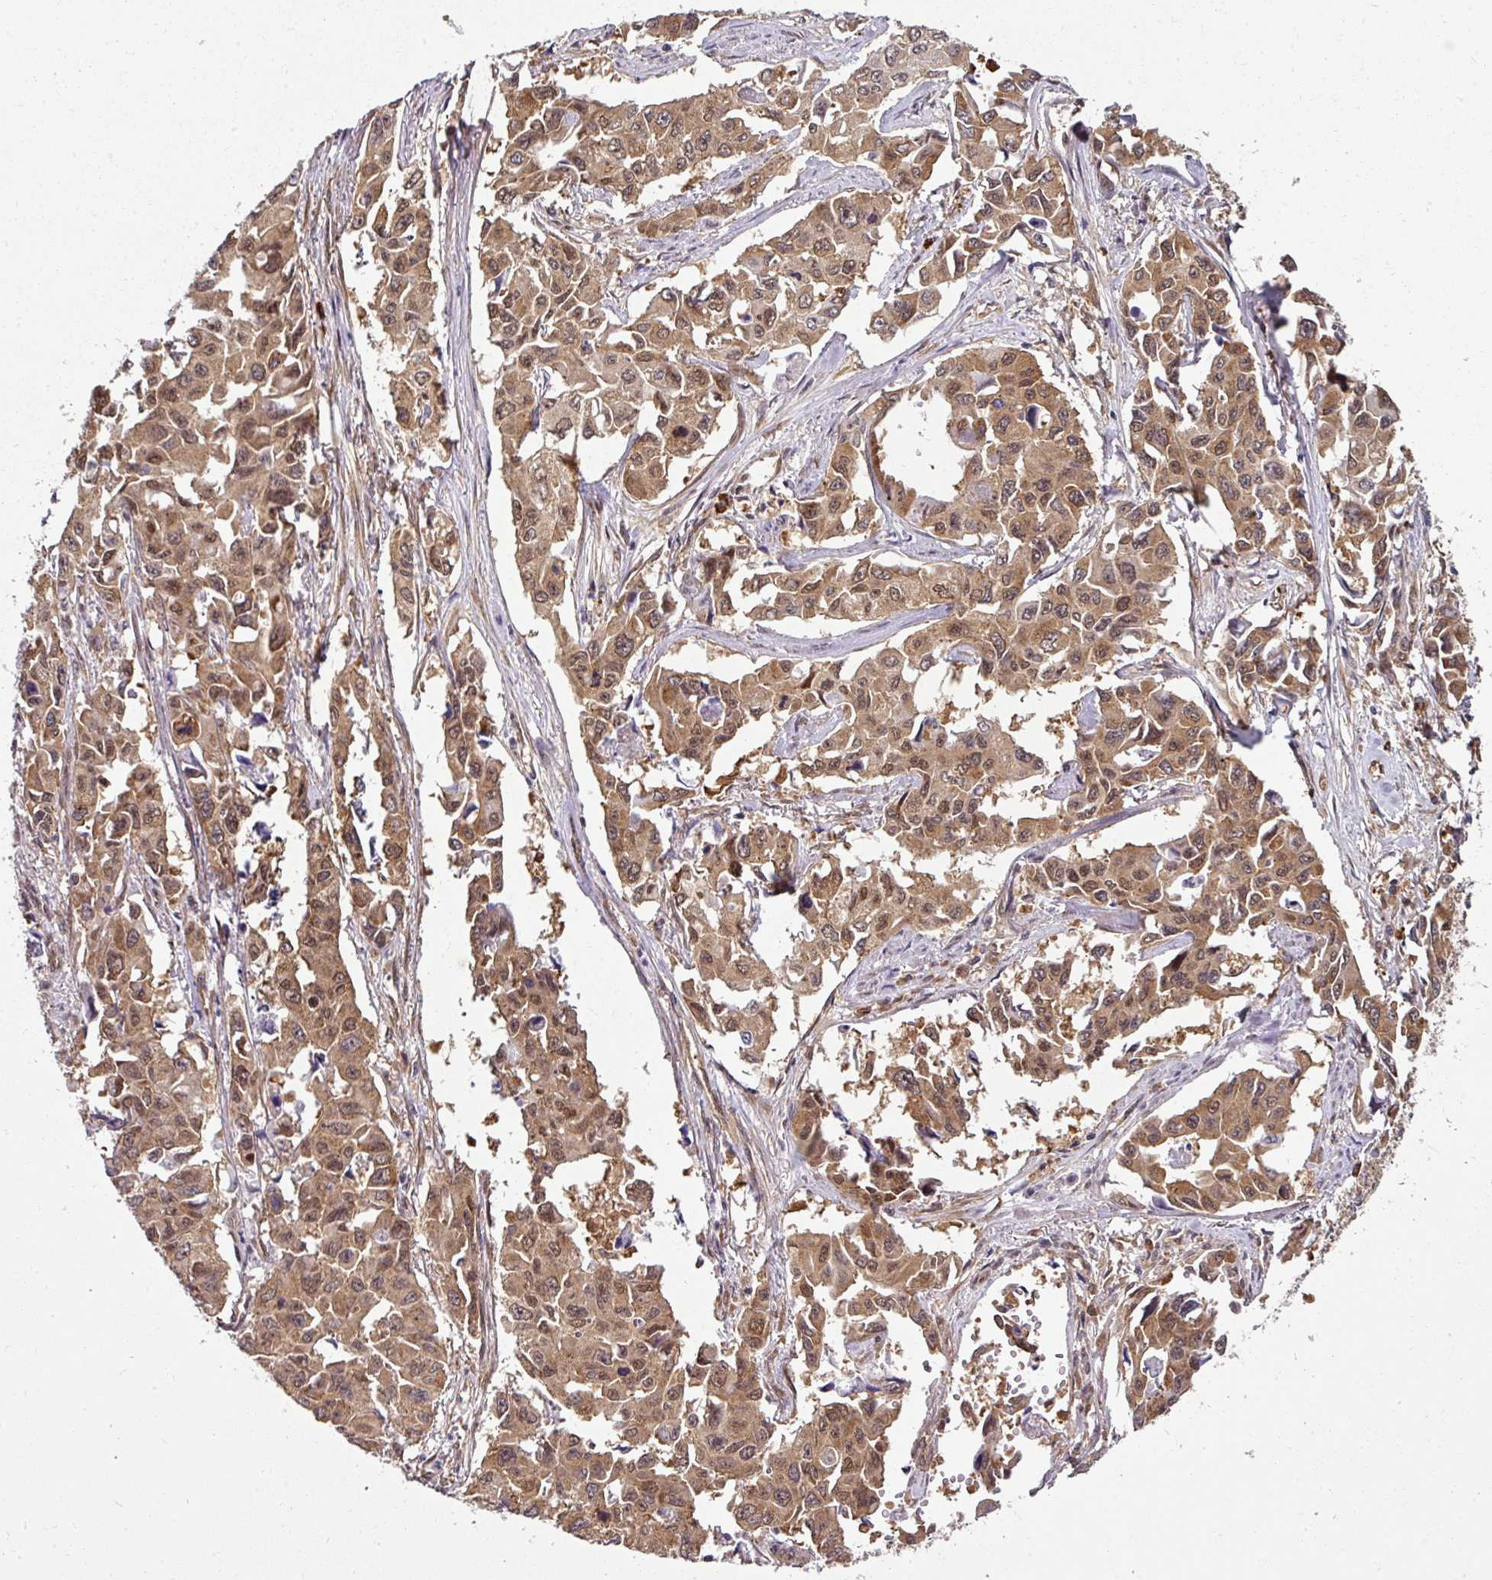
{"staining": {"intensity": "moderate", "quantity": ">75%", "location": "cytoplasmic/membranous,nuclear"}, "tissue": "lung cancer", "cell_type": "Tumor cells", "image_type": "cancer", "snomed": [{"axis": "morphology", "description": "Adenocarcinoma, NOS"}, {"axis": "topography", "description": "Lung"}], "caption": "Brown immunohistochemical staining in human lung cancer reveals moderate cytoplasmic/membranous and nuclear expression in approximately >75% of tumor cells.", "gene": "RBM4B", "patient": {"sex": "male", "age": 64}}